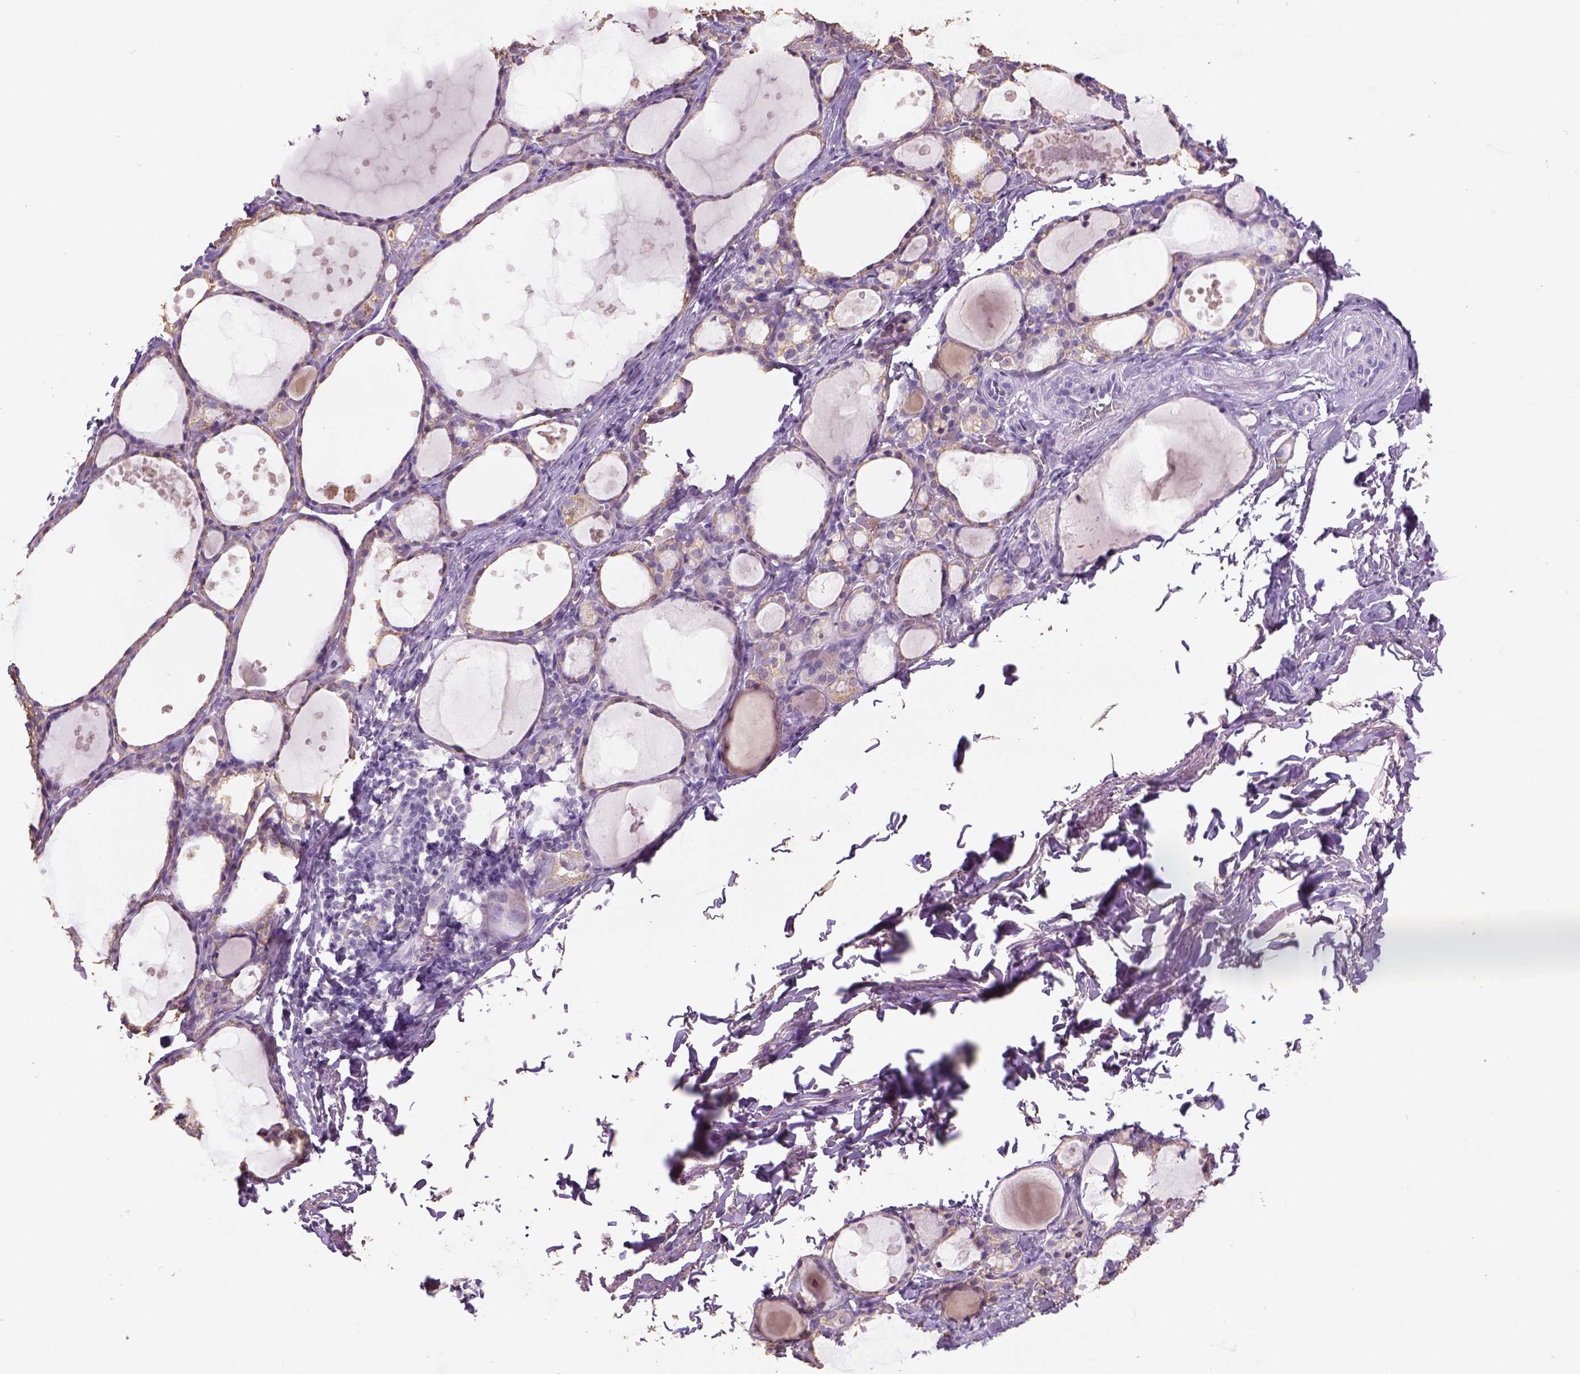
{"staining": {"intensity": "weak", "quantity": "25%-75%", "location": "cytoplasmic/membranous"}, "tissue": "thyroid gland", "cell_type": "Glandular cells", "image_type": "normal", "snomed": [{"axis": "morphology", "description": "Normal tissue, NOS"}, {"axis": "topography", "description": "Thyroid gland"}], "caption": "Protein expression analysis of benign human thyroid gland reveals weak cytoplasmic/membranous staining in about 25%-75% of glandular cells.", "gene": "NAALAD2", "patient": {"sex": "male", "age": 68}}